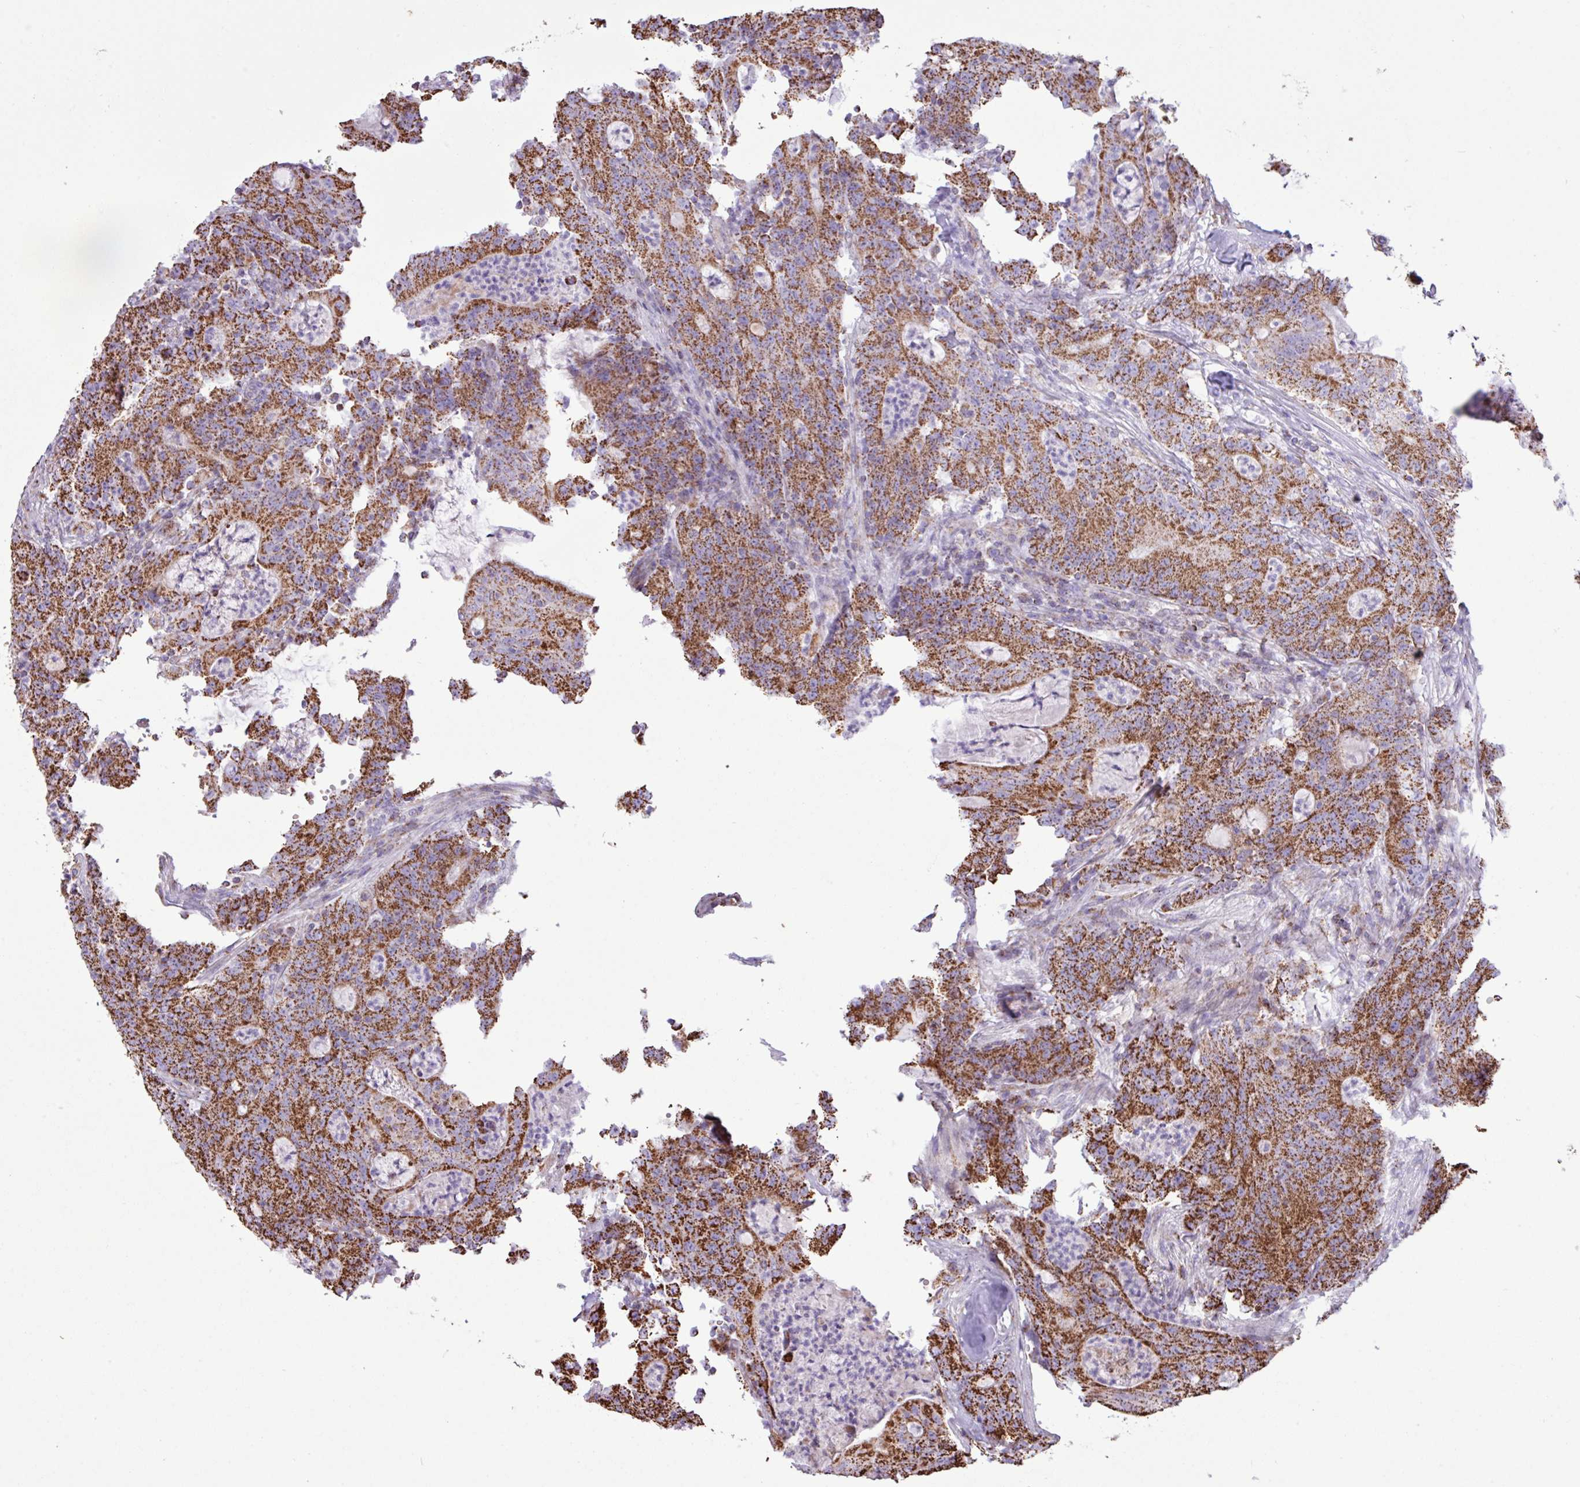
{"staining": {"intensity": "moderate", "quantity": ">75%", "location": "cytoplasmic/membranous"}, "tissue": "colorectal cancer", "cell_type": "Tumor cells", "image_type": "cancer", "snomed": [{"axis": "morphology", "description": "Adenocarcinoma, NOS"}, {"axis": "topography", "description": "Colon"}], "caption": "Immunohistochemistry of human colorectal cancer displays medium levels of moderate cytoplasmic/membranous staining in about >75% of tumor cells.", "gene": "RTL3", "patient": {"sex": "male", "age": 83}}